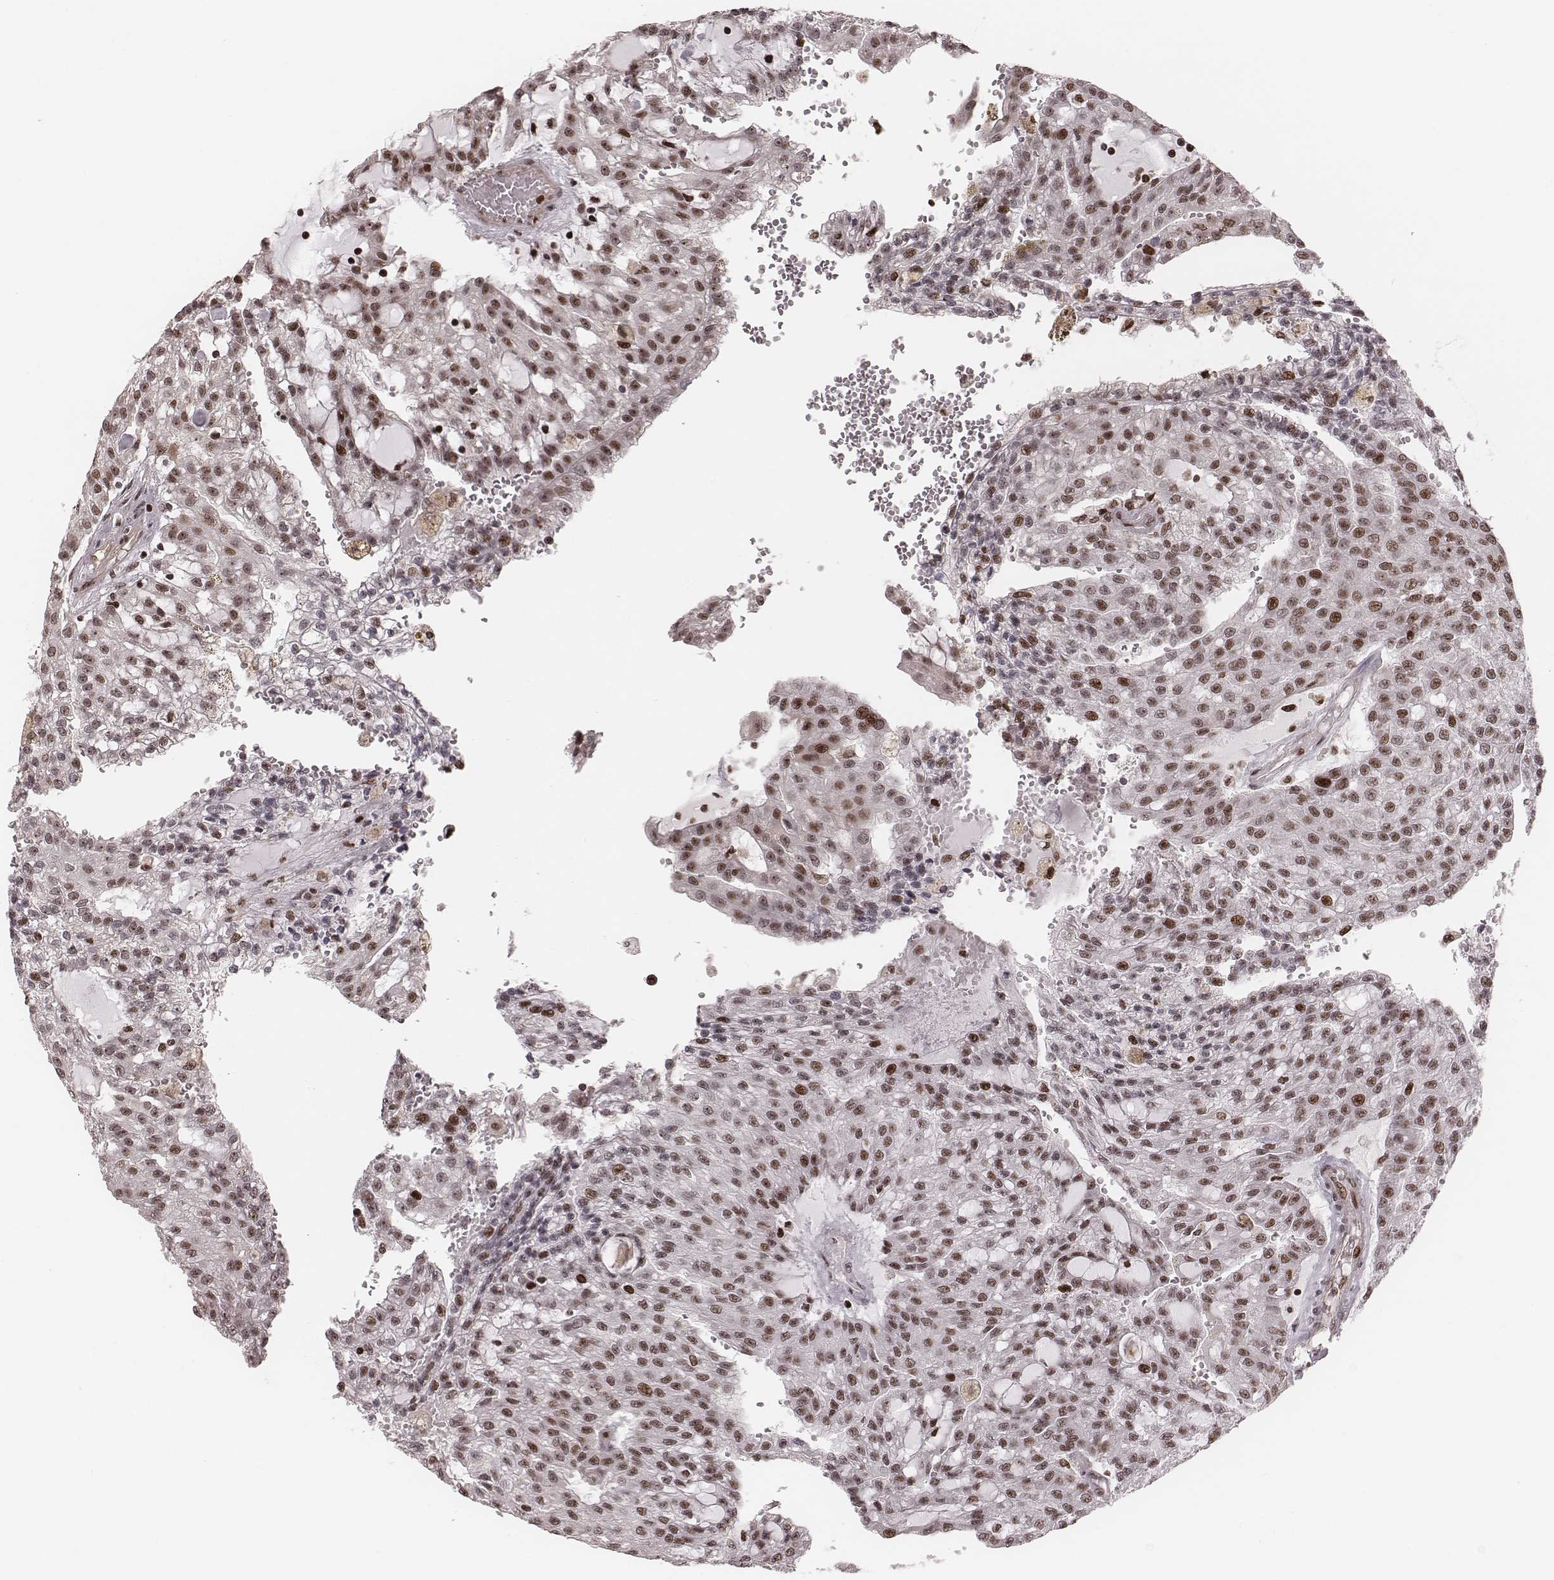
{"staining": {"intensity": "weak", "quantity": "25%-75%", "location": "nuclear"}, "tissue": "renal cancer", "cell_type": "Tumor cells", "image_type": "cancer", "snomed": [{"axis": "morphology", "description": "Adenocarcinoma, NOS"}, {"axis": "topography", "description": "Kidney"}], "caption": "Protein analysis of renal cancer (adenocarcinoma) tissue demonstrates weak nuclear staining in approximately 25%-75% of tumor cells.", "gene": "VRK3", "patient": {"sex": "male", "age": 63}}